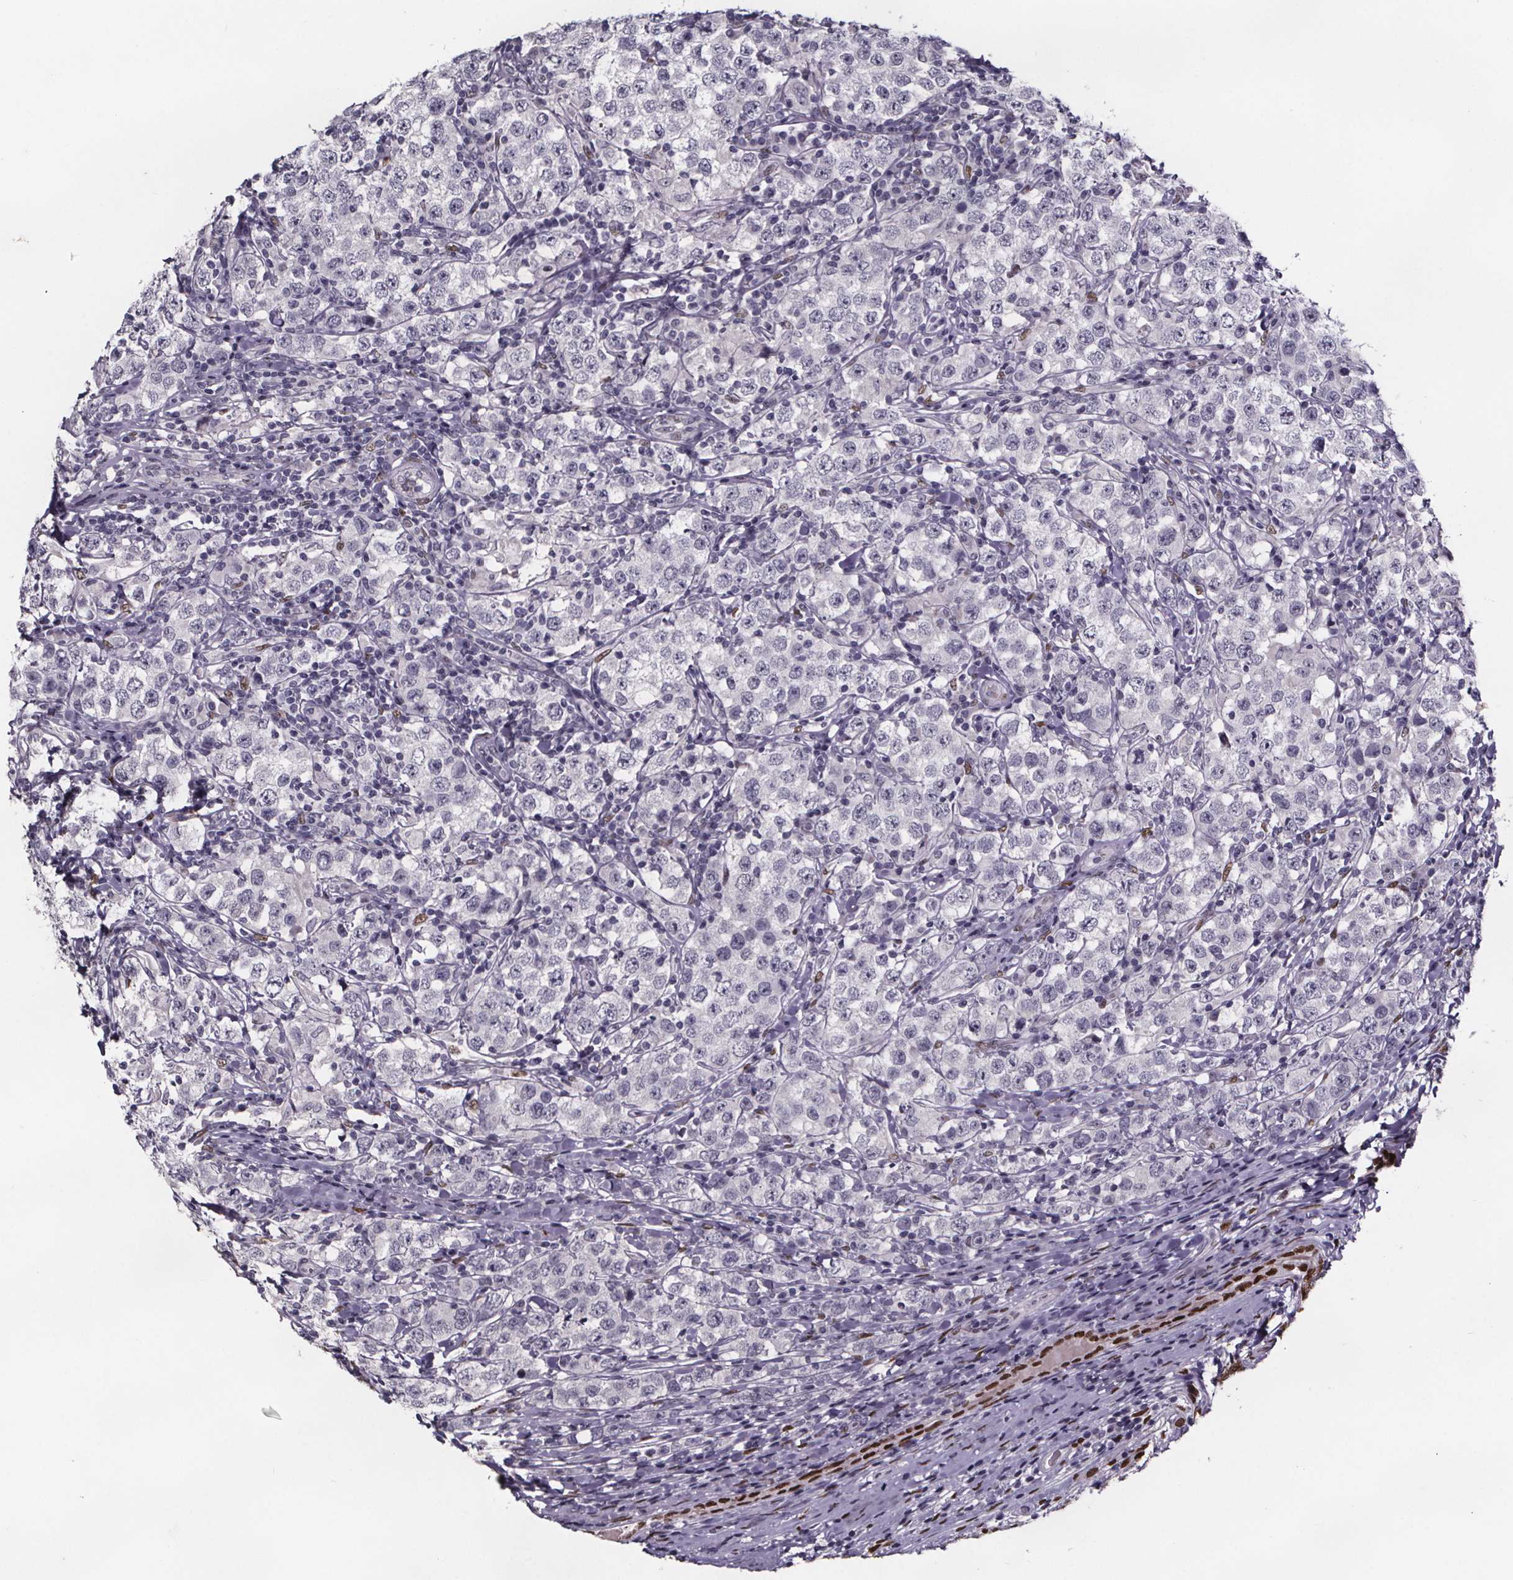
{"staining": {"intensity": "negative", "quantity": "none", "location": "none"}, "tissue": "testis cancer", "cell_type": "Tumor cells", "image_type": "cancer", "snomed": [{"axis": "morphology", "description": "Seminoma, NOS"}, {"axis": "morphology", "description": "Carcinoma, Embryonal, NOS"}, {"axis": "topography", "description": "Testis"}], "caption": "Testis seminoma was stained to show a protein in brown. There is no significant staining in tumor cells.", "gene": "AR", "patient": {"sex": "male", "age": 41}}